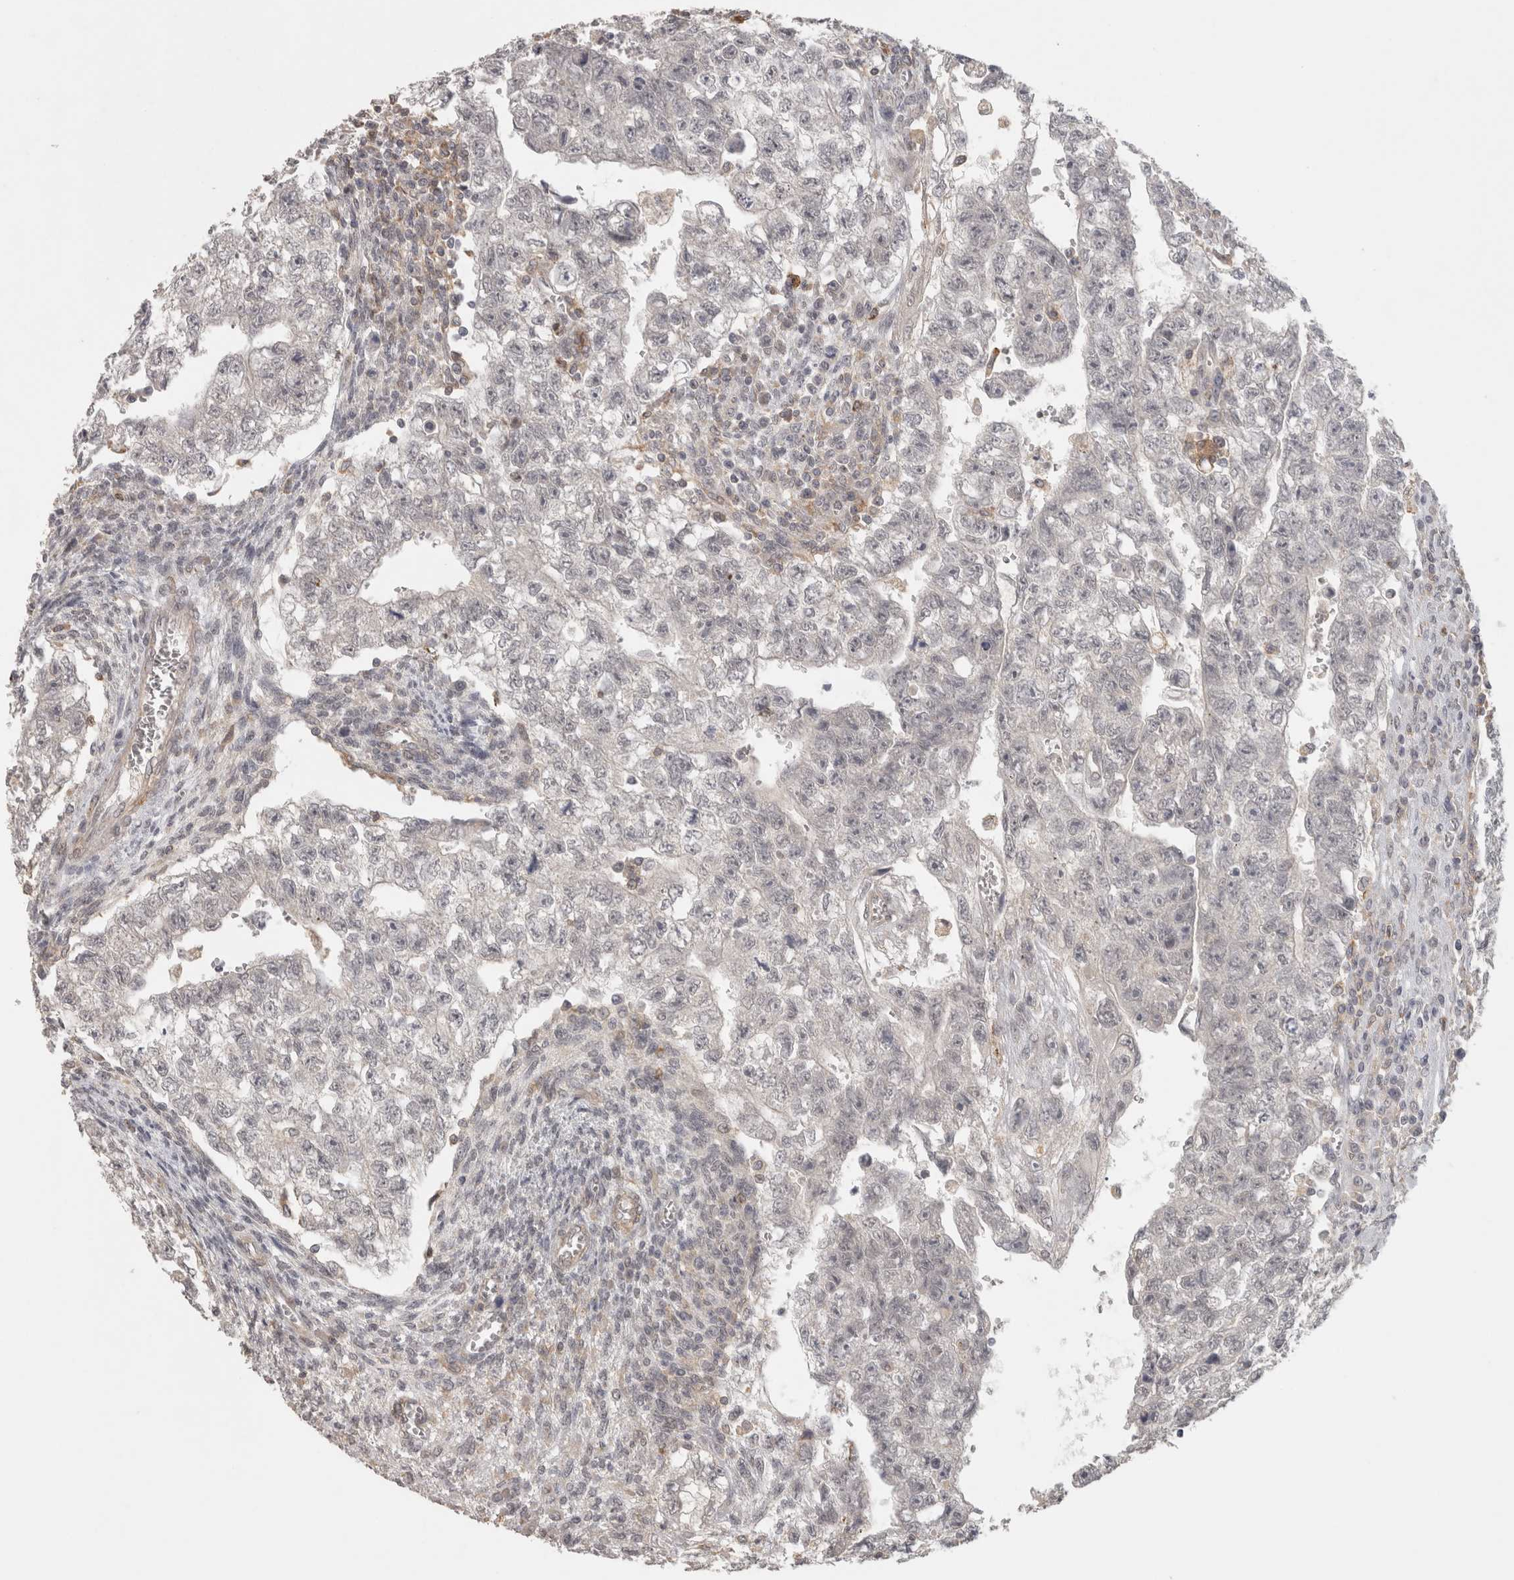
{"staining": {"intensity": "negative", "quantity": "none", "location": "none"}, "tissue": "testis cancer", "cell_type": "Tumor cells", "image_type": "cancer", "snomed": [{"axis": "morphology", "description": "Seminoma, NOS"}, {"axis": "morphology", "description": "Carcinoma, Embryonal, NOS"}, {"axis": "topography", "description": "Testis"}], "caption": "This is an IHC micrograph of testis seminoma. There is no expression in tumor cells.", "gene": "HAVCR2", "patient": {"sex": "male", "age": 38}}